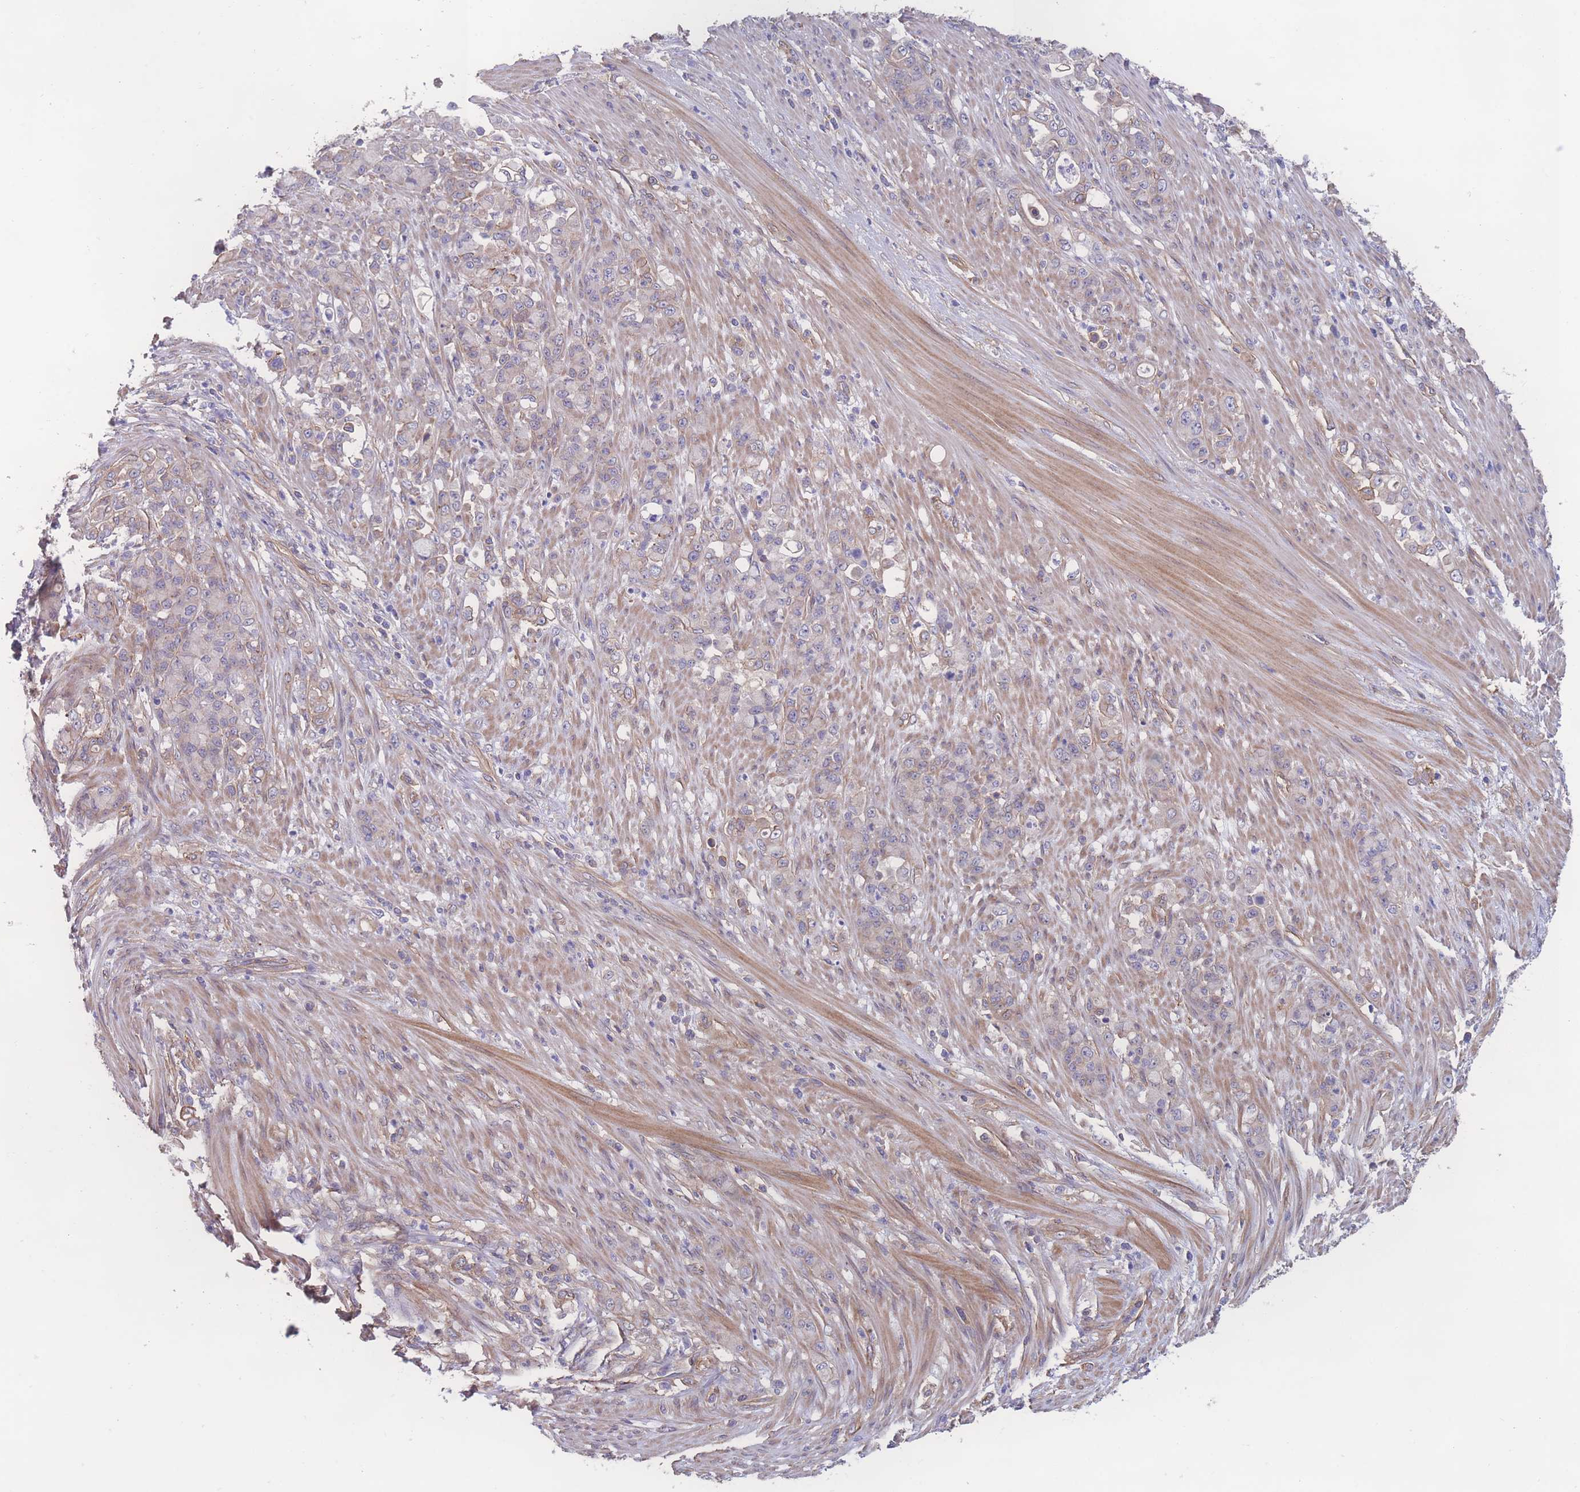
{"staining": {"intensity": "weak", "quantity": "25%-75%", "location": "cytoplasmic/membranous"}, "tissue": "stomach cancer", "cell_type": "Tumor cells", "image_type": "cancer", "snomed": [{"axis": "morphology", "description": "Normal tissue, NOS"}, {"axis": "morphology", "description": "Adenocarcinoma, NOS"}, {"axis": "topography", "description": "Stomach"}], "caption": "Stomach cancer tissue shows weak cytoplasmic/membranous positivity in about 25%-75% of tumor cells, visualized by immunohistochemistry. Using DAB (3,3'-diaminobenzidine) (brown) and hematoxylin (blue) stains, captured at high magnification using brightfield microscopy.", "gene": "CFAP97", "patient": {"sex": "female", "age": 79}}